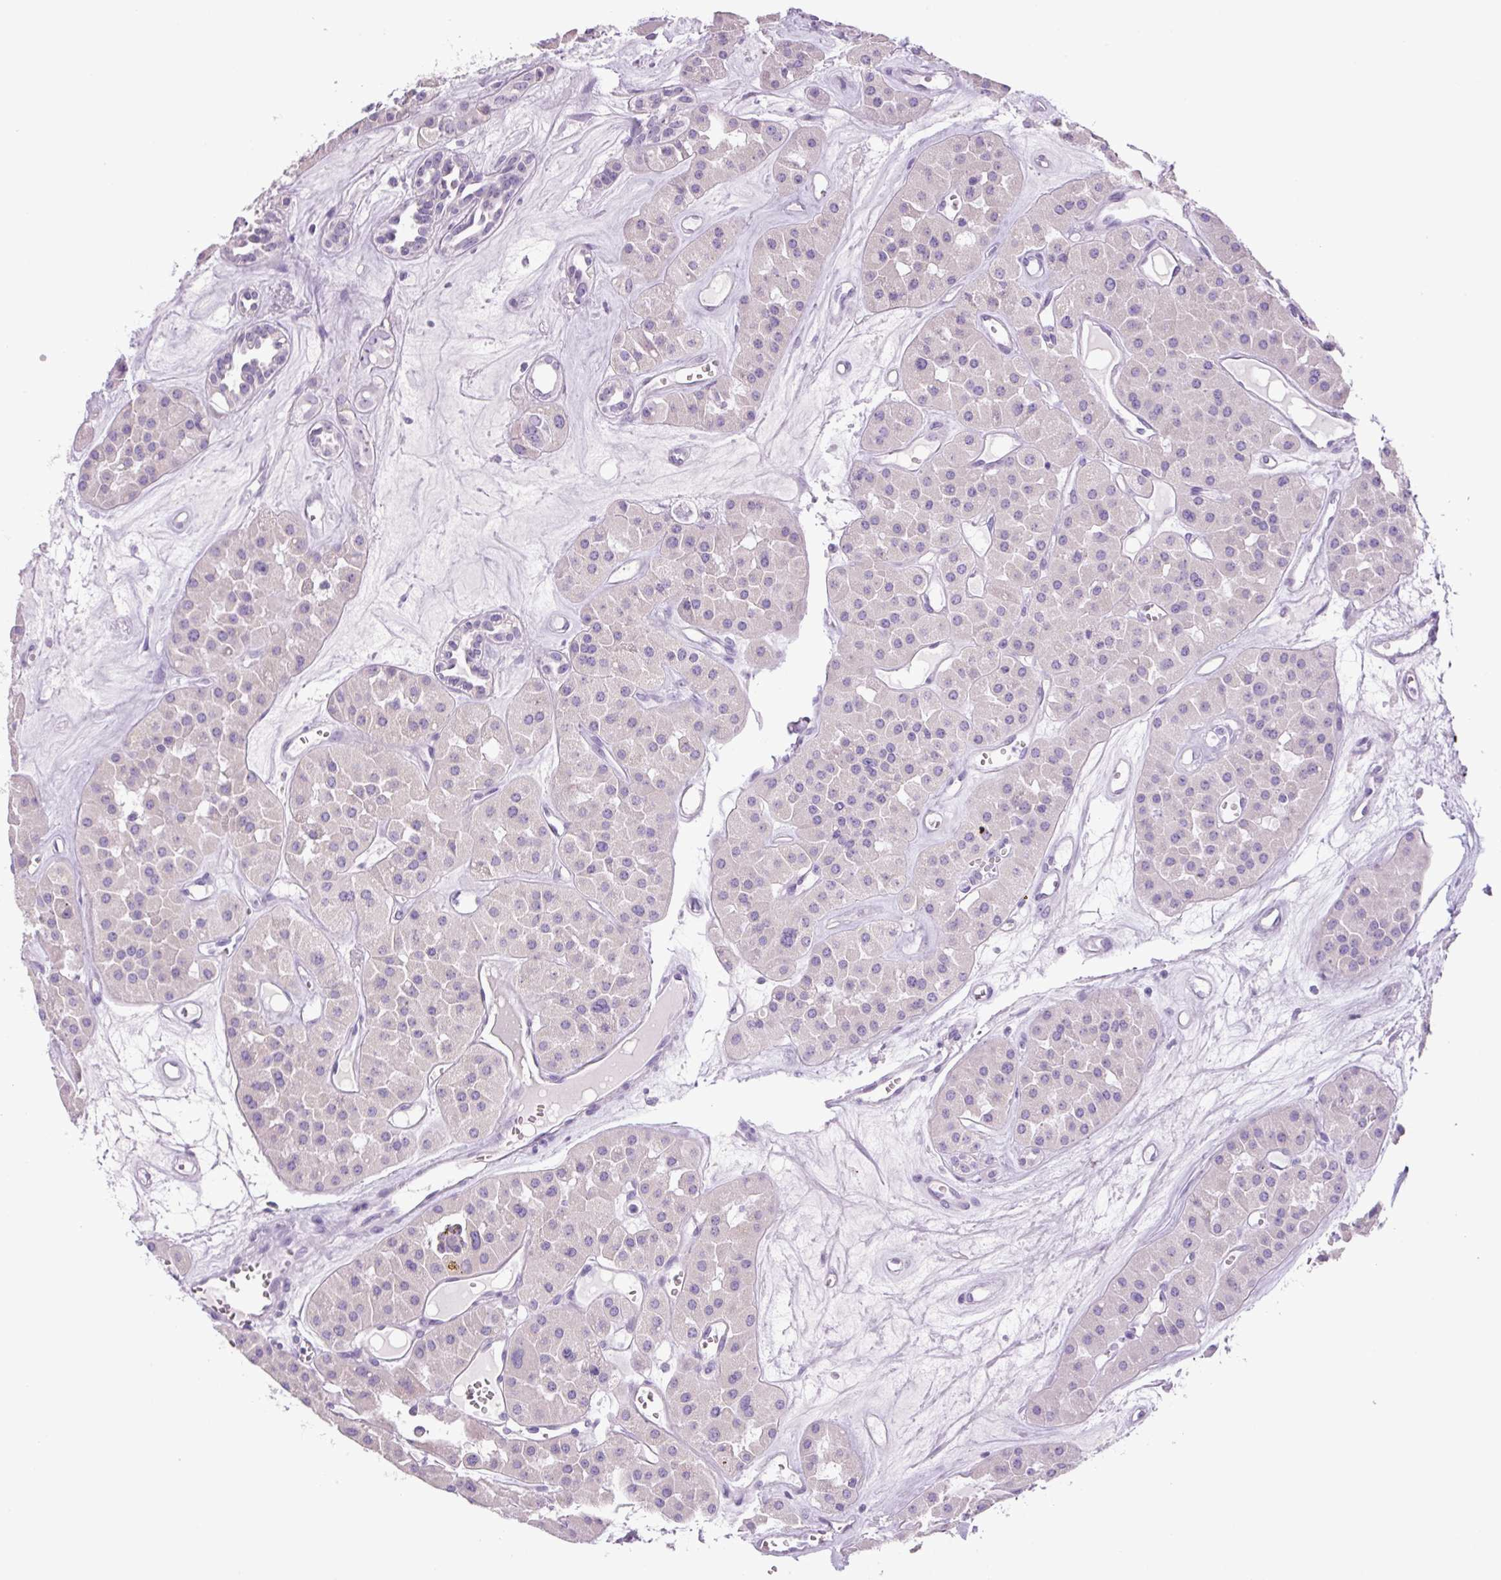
{"staining": {"intensity": "negative", "quantity": "none", "location": "none"}, "tissue": "renal cancer", "cell_type": "Tumor cells", "image_type": "cancer", "snomed": [{"axis": "morphology", "description": "Carcinoma, NOS"}, {"axis": "topography", "description": "Kidney"}], "caption": "Renal carcinoma stained for a protein using immunohistochemistry (IHC) shows no expression tumor cells.", "gene": "CHGA", "patient": {"sex": "female", "age": 75}}